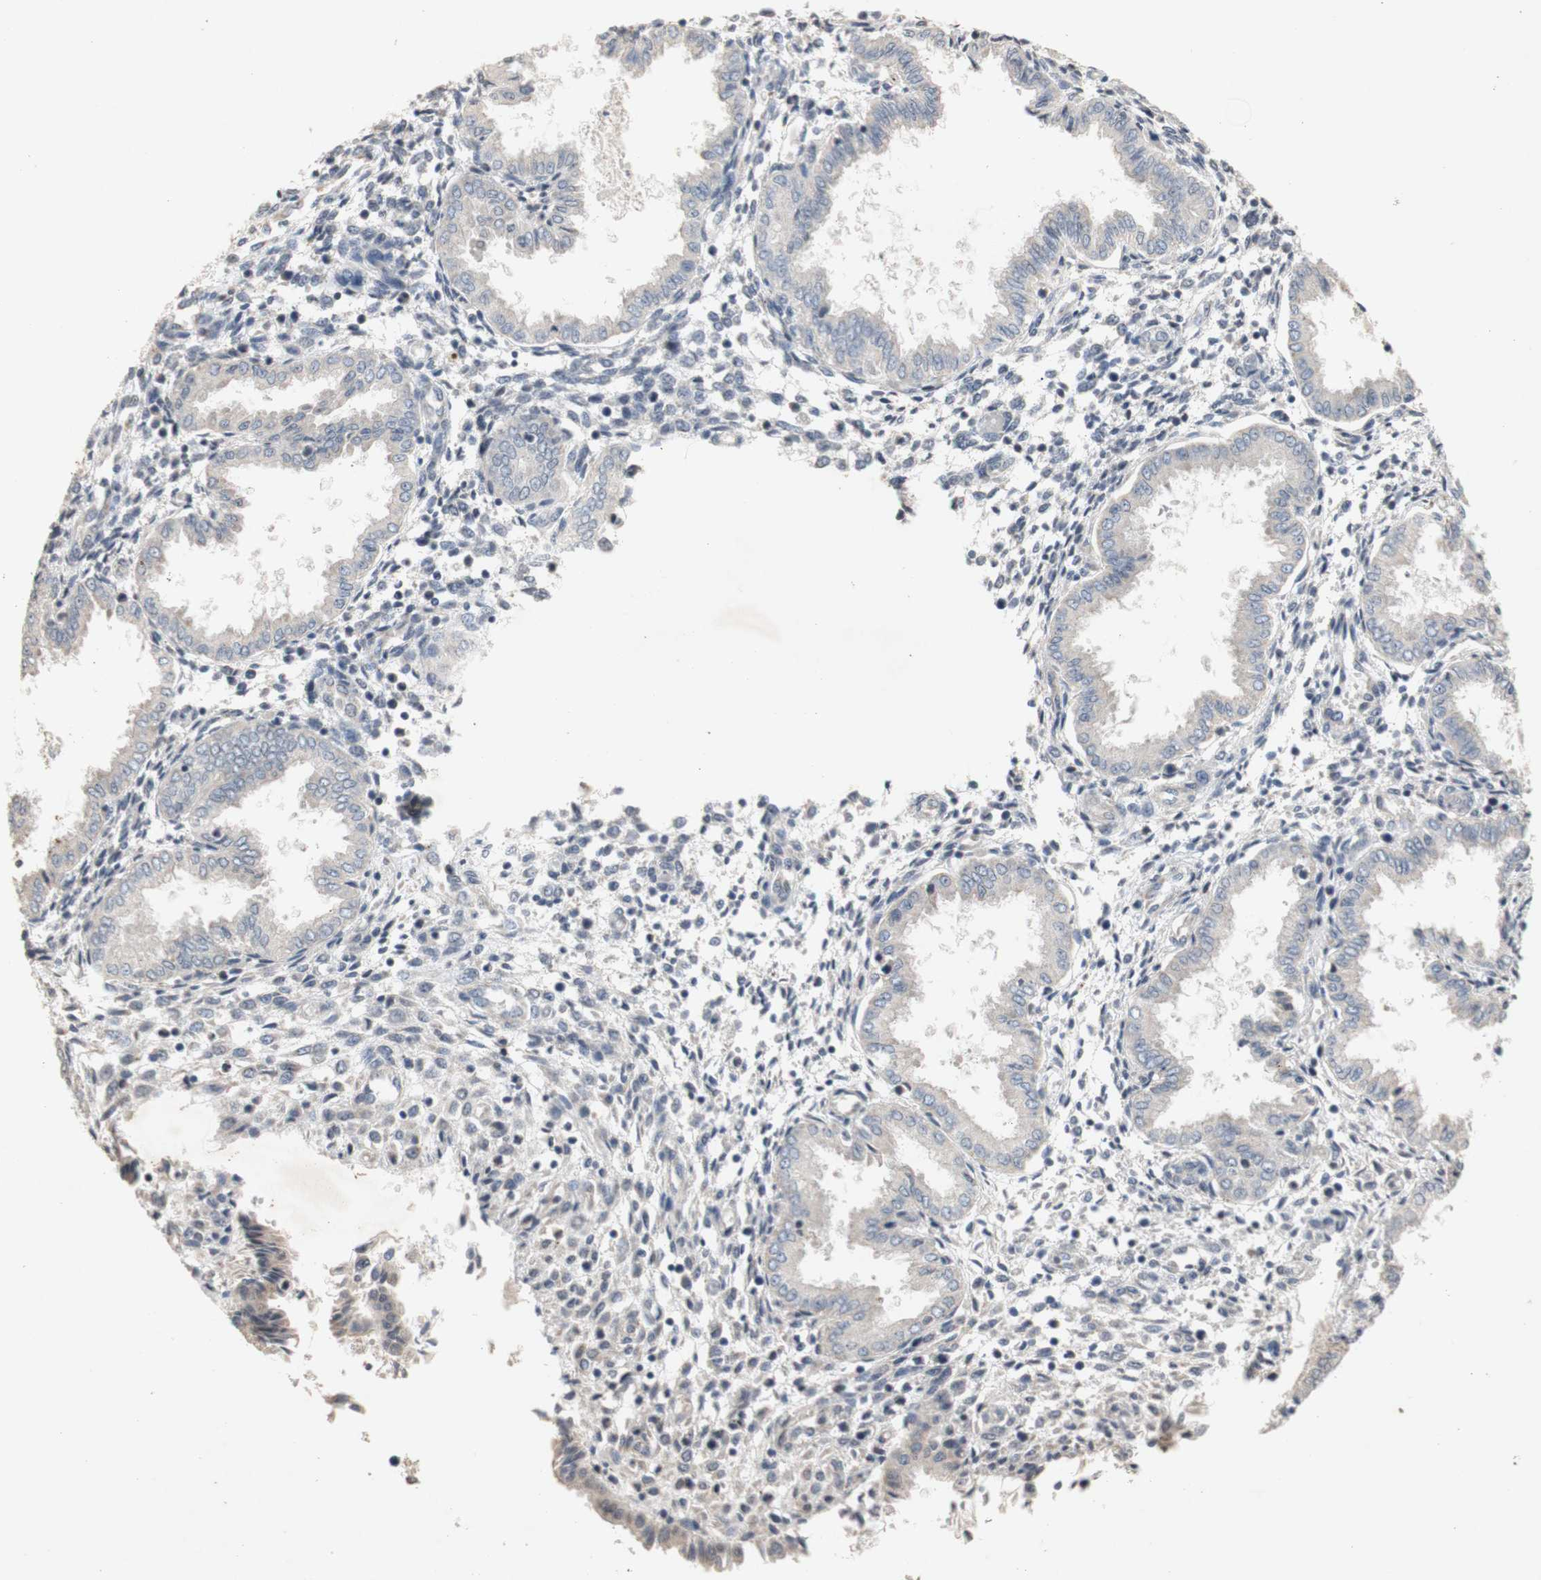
{"staining": {"intensity": "weak", "quantity": "<25%", "location": "cytoplasmic/membranous"}, "tissue": "endometrium", "cell_type": "Cells in endometrial stroma", "image_type": "normal", "snomed": [{"axis": "morphology", "description": "Normal tissue, NOS"}, {"axis": "topography", "description": "Endometrium"}], "caption": "Immunohistochemical staining of unremarkable endometrium reveals no significant expression in cells in endometrial stroma. The staining was performed using DAB to visualize the protein expression in brown, while the nuclei were stained in blue with hematoxylin (Magnification: 20x).", "gene": "FOSB", "patient": {"sex": "female", "age": 33}}